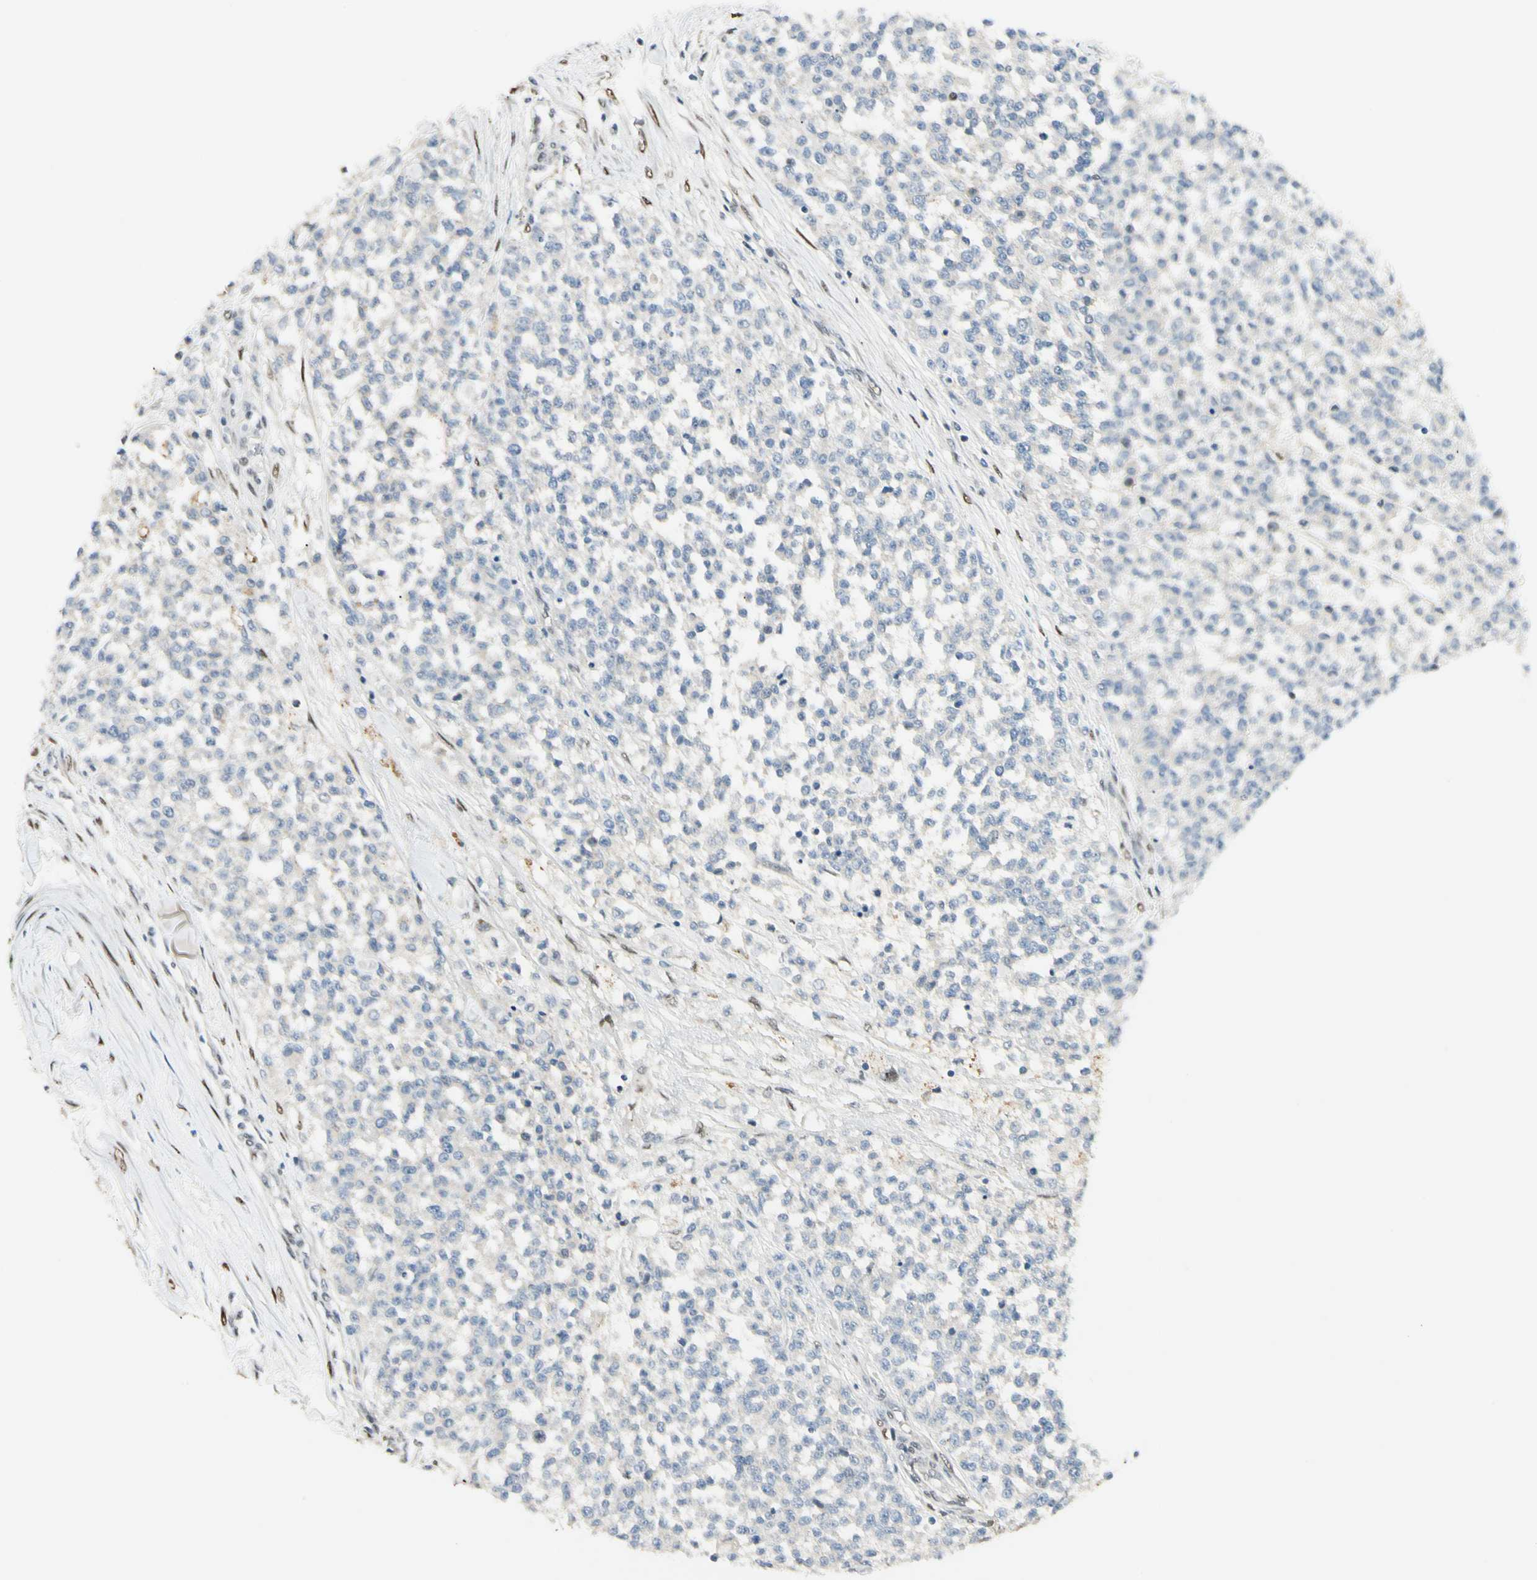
{"staining": {"intensity": "negative", "quantity": "none", "location": "none"}, "tissue": "testis cancer", "cell_type": "Tumor cells", "image_type": "cancer", "snomed": [{"axis": "morphology", "description": "Seminoma, NOS"}, {"axis": "topography", "description": "Testis"}], "caption": "This is an immunohistochemistry (IHC) image of human testis cancer (seminoma). There is no staining in tumor cells.", "gene": "ATXN1", "patient": {"sex": "male", "age": 59}}